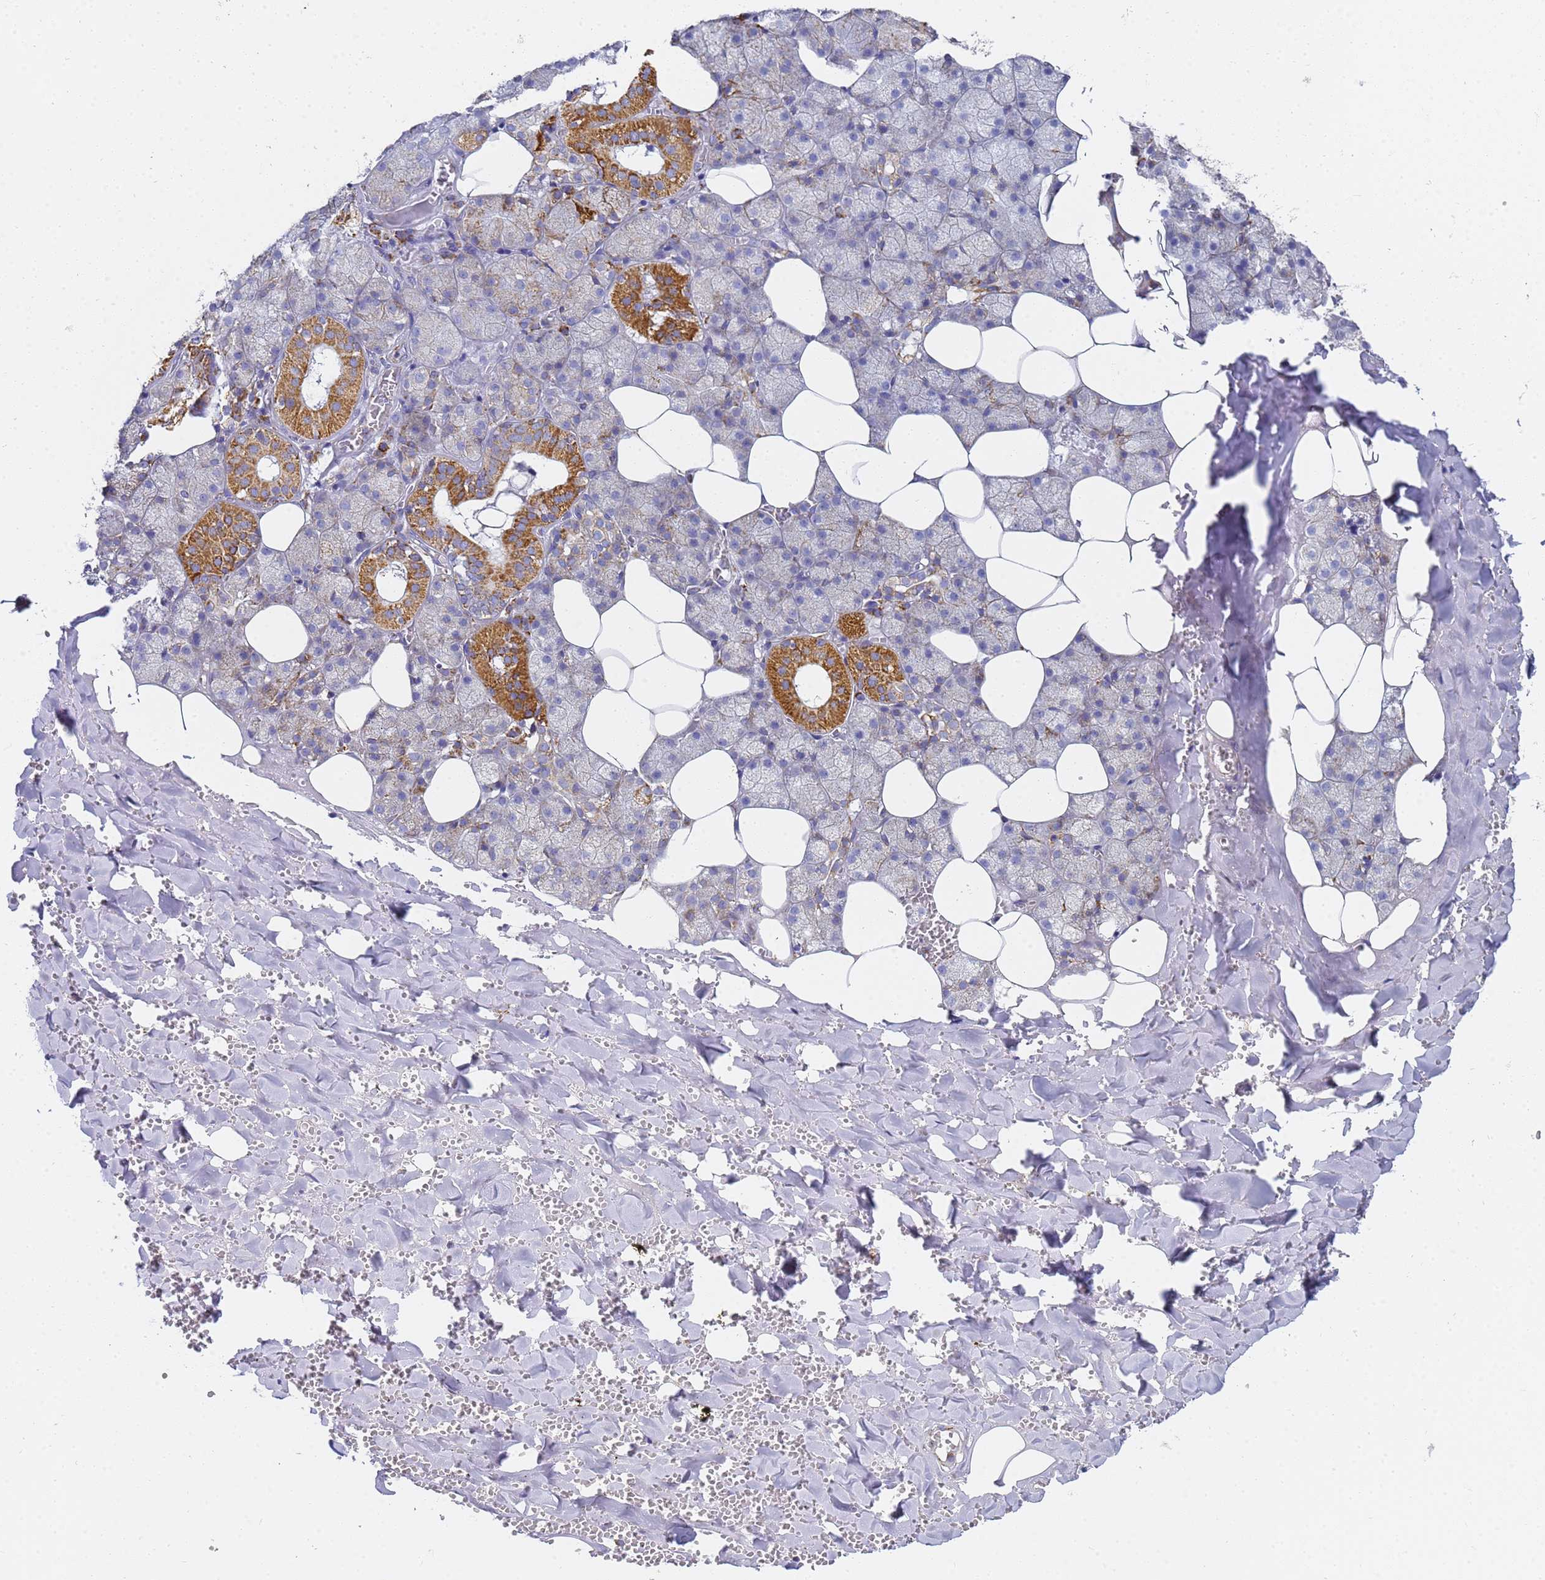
{"staining": {"intensity": "strong", "quantity": "<25%", "location": "cytoplasmic/membranous"}, "tissue": "salivary gland", "cell_type": "Glandular cells", "image_type": "normal", "snomed": [{"axis": "morphology", "description": "Normal tissue, NOS"}, {"axis": "topography", "description": "Salivary gland"}], "caption": "Immunohistochemical staining of unremarkable salivary gland exhibits medium levels of strong cytoplasmic/membranous expression in approximately <25% of glandular cells. Using DAB (3,3'-diaminobenzidine) (brown) and hematoxylin (blue) stains, captured at high magnification using brightfield microscopy.", "gene": "CNIH4", "patient": {"sex": "male", "age": 62}}